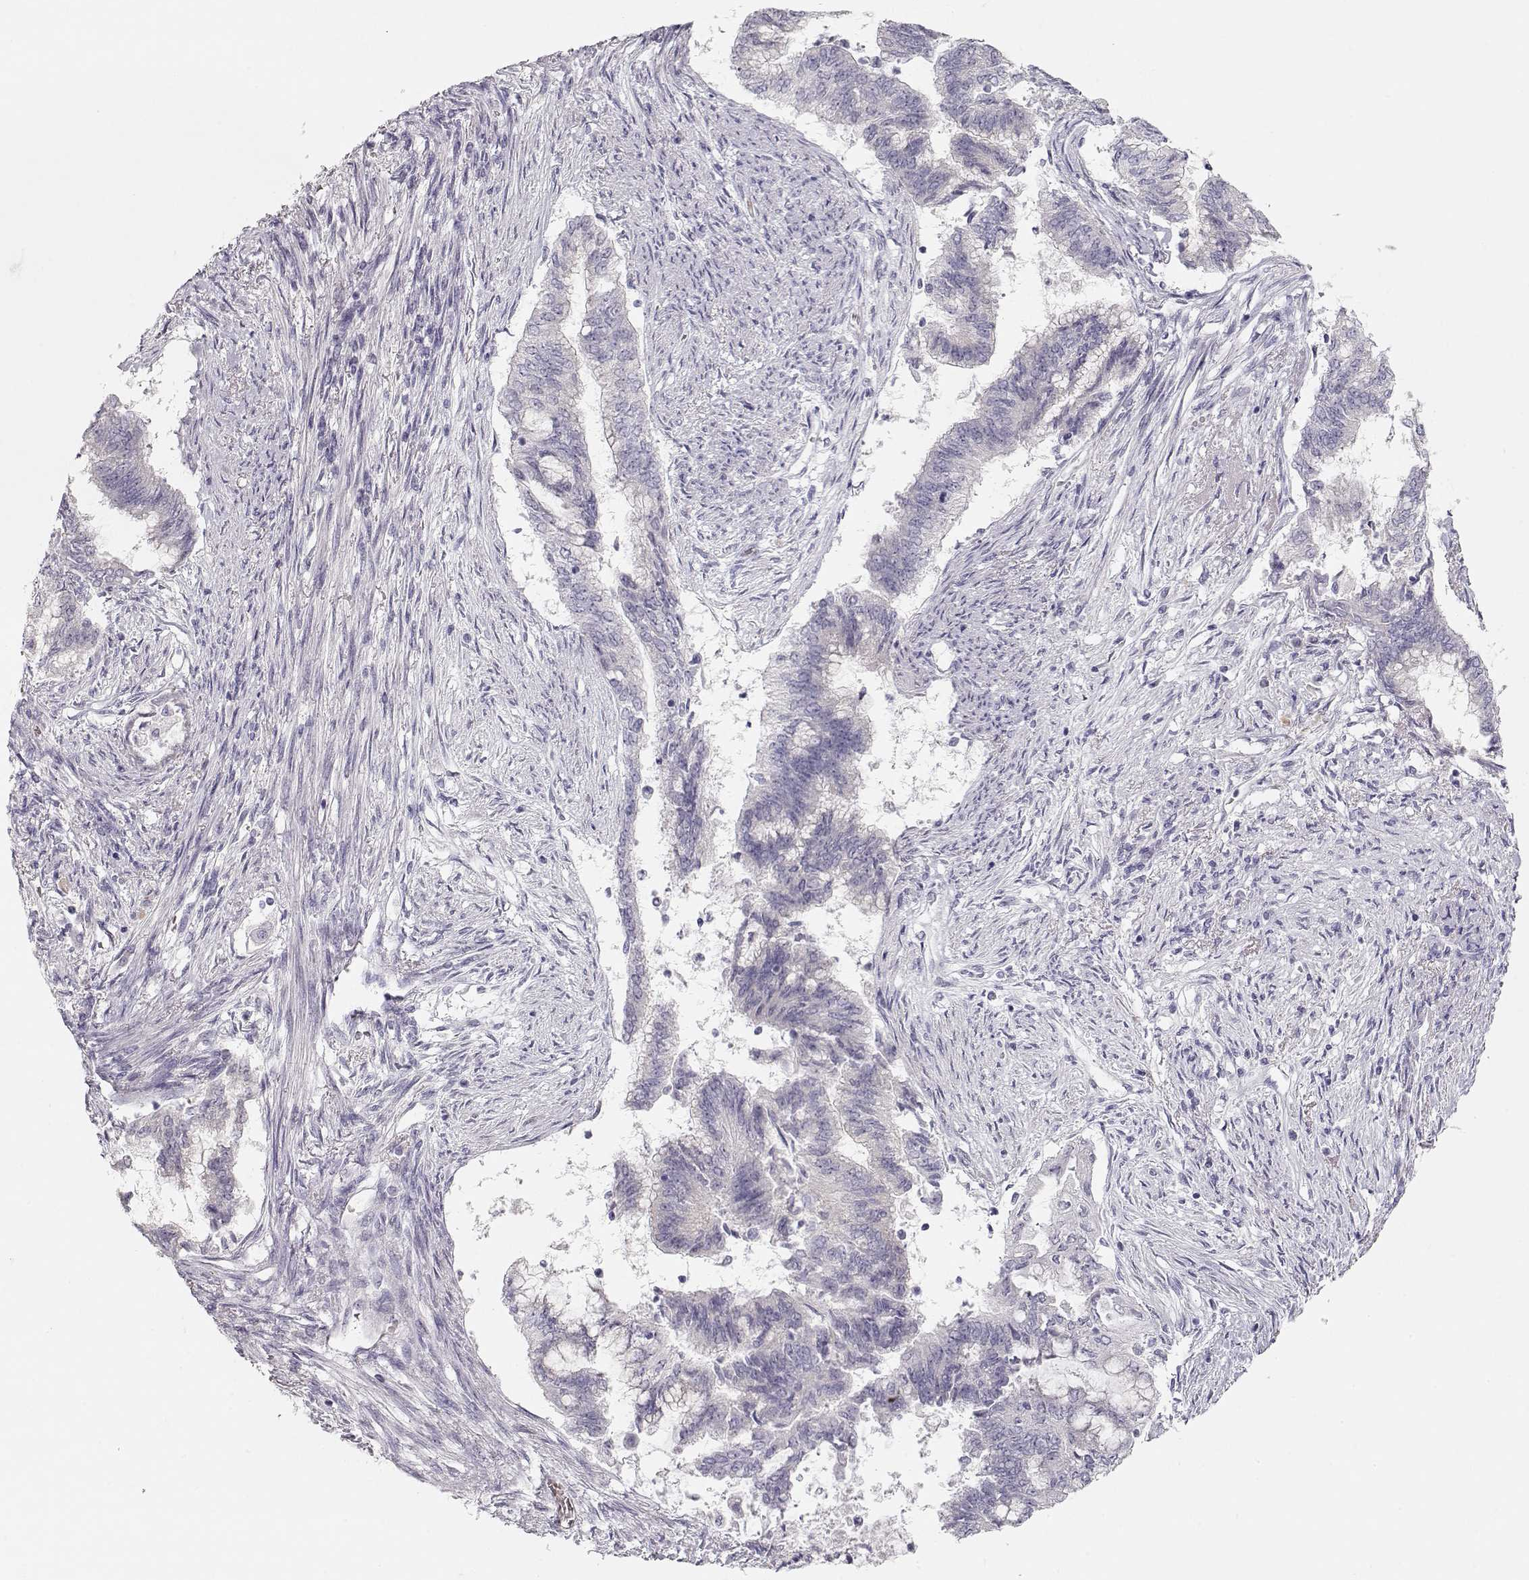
{"staining": {"intensity": "negative", "quantity": "none", "location": "none"}, "tissue": "endometrial cancer", "cell_type": "Tumor cells", "image_type": "cancer", "snomed": [{"axis": "morphology", "description": "Adenocarcinoma, NOS"}, {"axis": "topography", "description": "Endometrium"}], "caption": "Immunohistochemistry micrograph of neoplastic tissue: human endometrial cancer stained with DAB (3,3'-diaminobenzidine) displays no significant protein positivity in tumor cells.", "gene": "TTC26", "patient": {"sex": "female", "age": 65}}